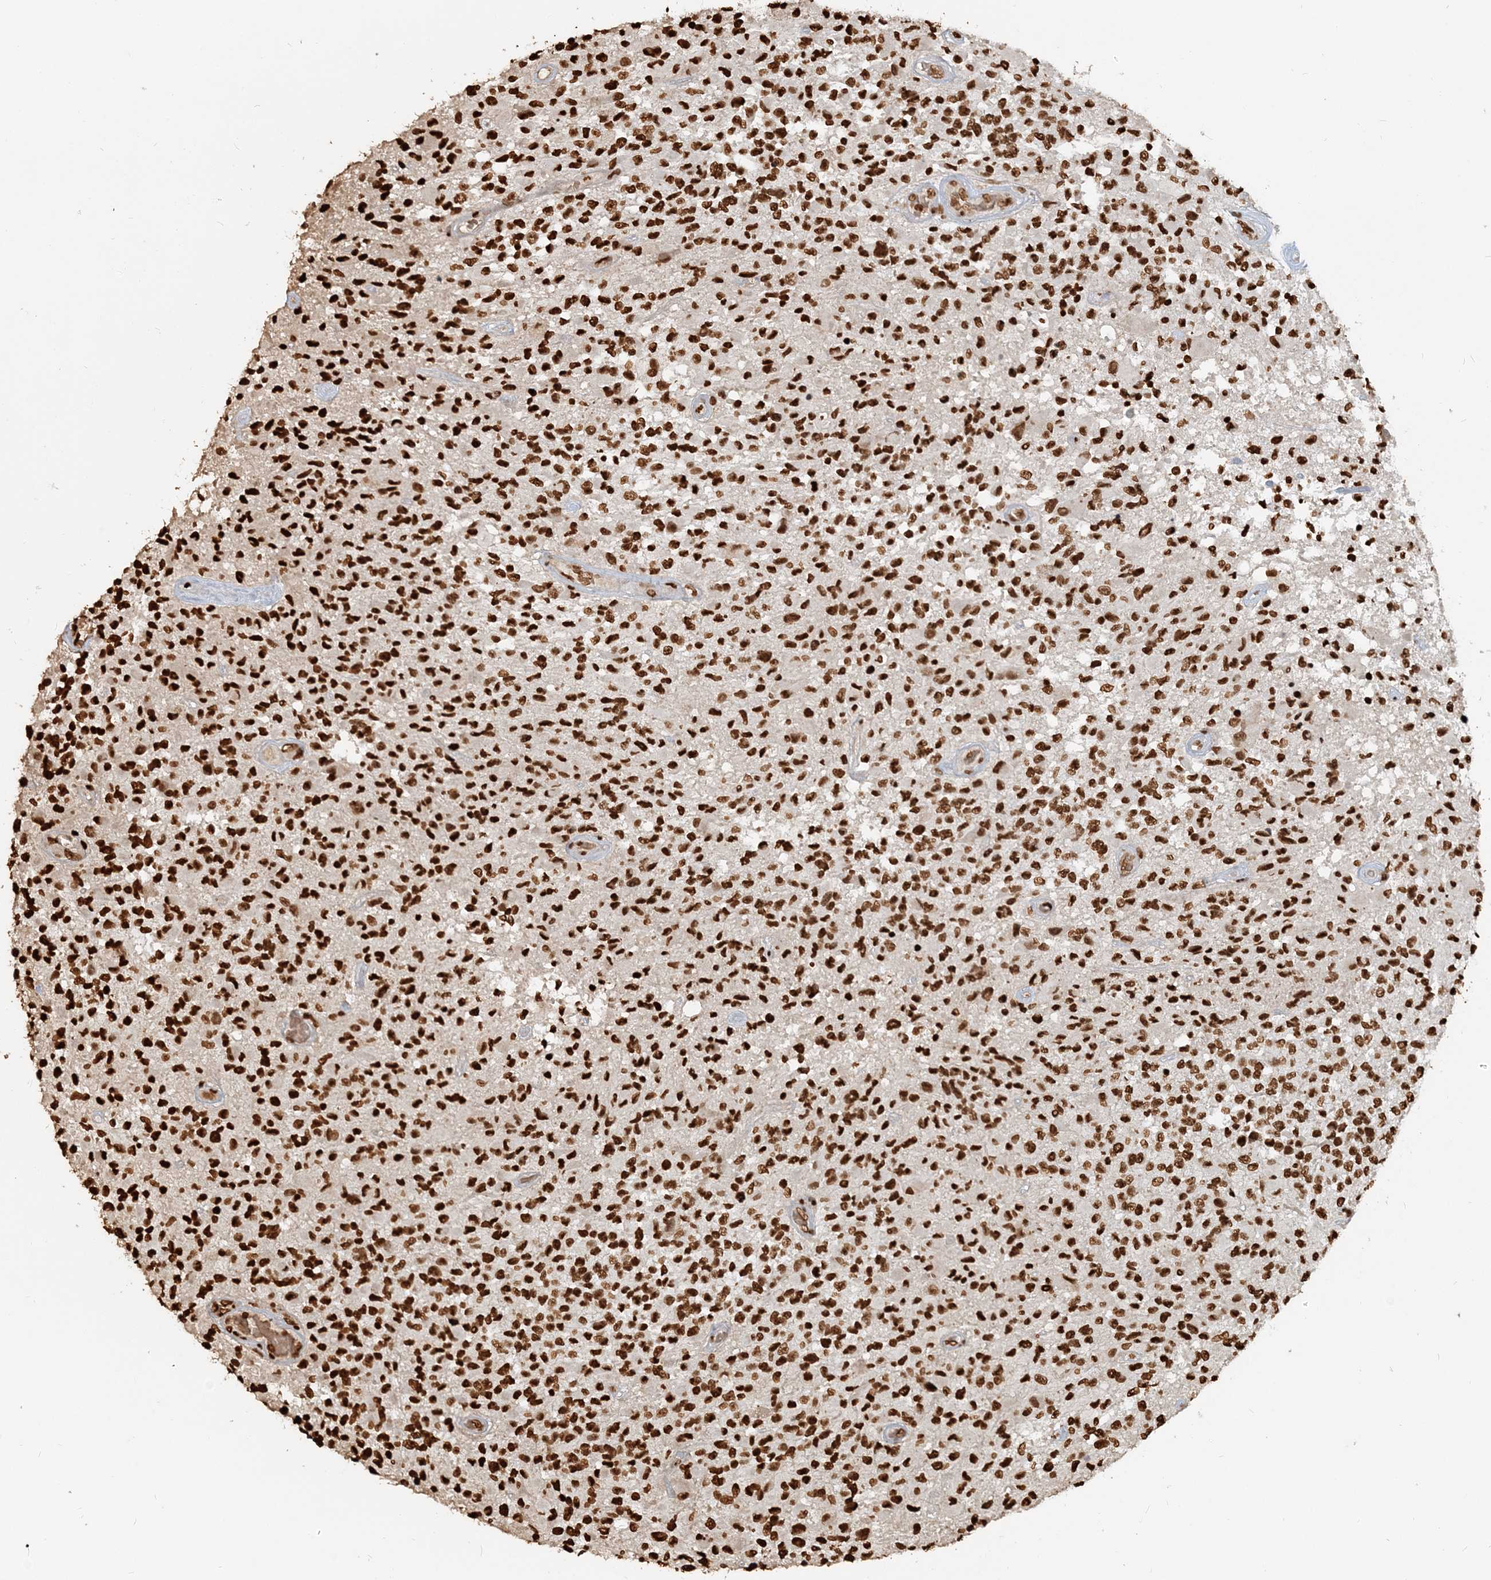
{"staining": {"intensity": "strong", "quantity": ">75%", "location": "nuclear"}, "tissue": "glioma", "cell_type": "Tumor cells", "image_type": "cancer", "snomed": [{"axis": "morphology", "description": "Glioma, malignant, High grade"}, {"axis": "morphology", "description": "Glioblastoma, NOS"}, {"axis": "topography", "description": "Brain"}], "caption": "The histopathology image reveals immunohistochemical staining of glioma. There is strong nuclear expression is identified in approximately >75% of tumor cells. The protein is shown in brown color, while the nuclei are stained blue.", "gene": "H3-3B", "patient": {"sex": "male", "age": 60}}